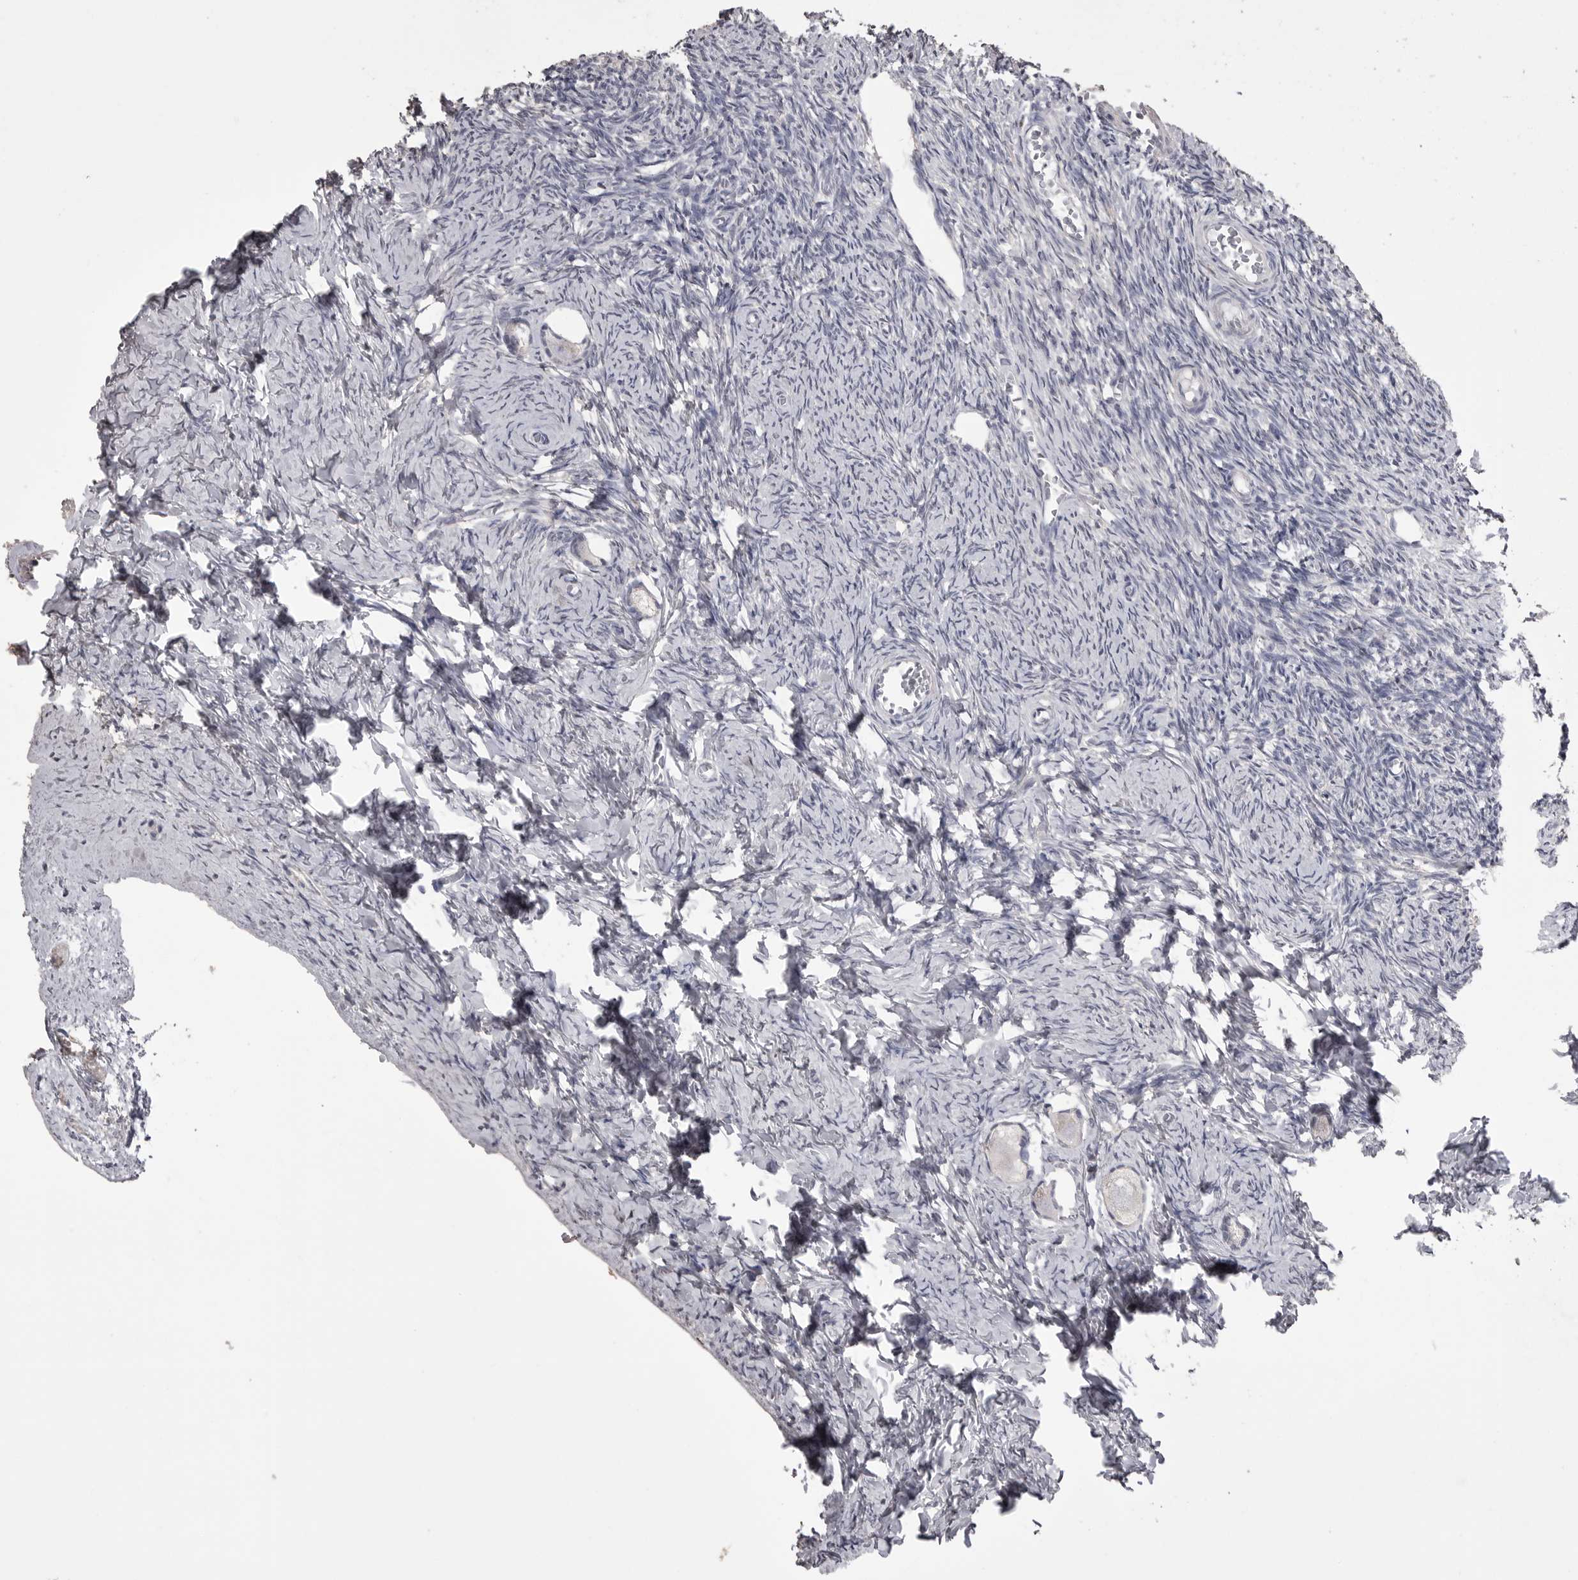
{"staining": {"intensity": "negative", "quantity": "none", "location": "none"}, "tissue": "ovary", "cell_type": "Follicle cells", "image_type": "normal", "snomed": [{"axis": "morphology", "description": "Normal tissue, NOS"}, {"axis": "topography", "description": "Ovary"}], "caption": "There is no significant positivity in follicle cells of ovary. (DAB (3,3'-diaminobenzidine) IHC visualized using brightfield microscopy, high magnification).", "gene": "MMP7", "patient": {"sex": "female", "age": 27}}